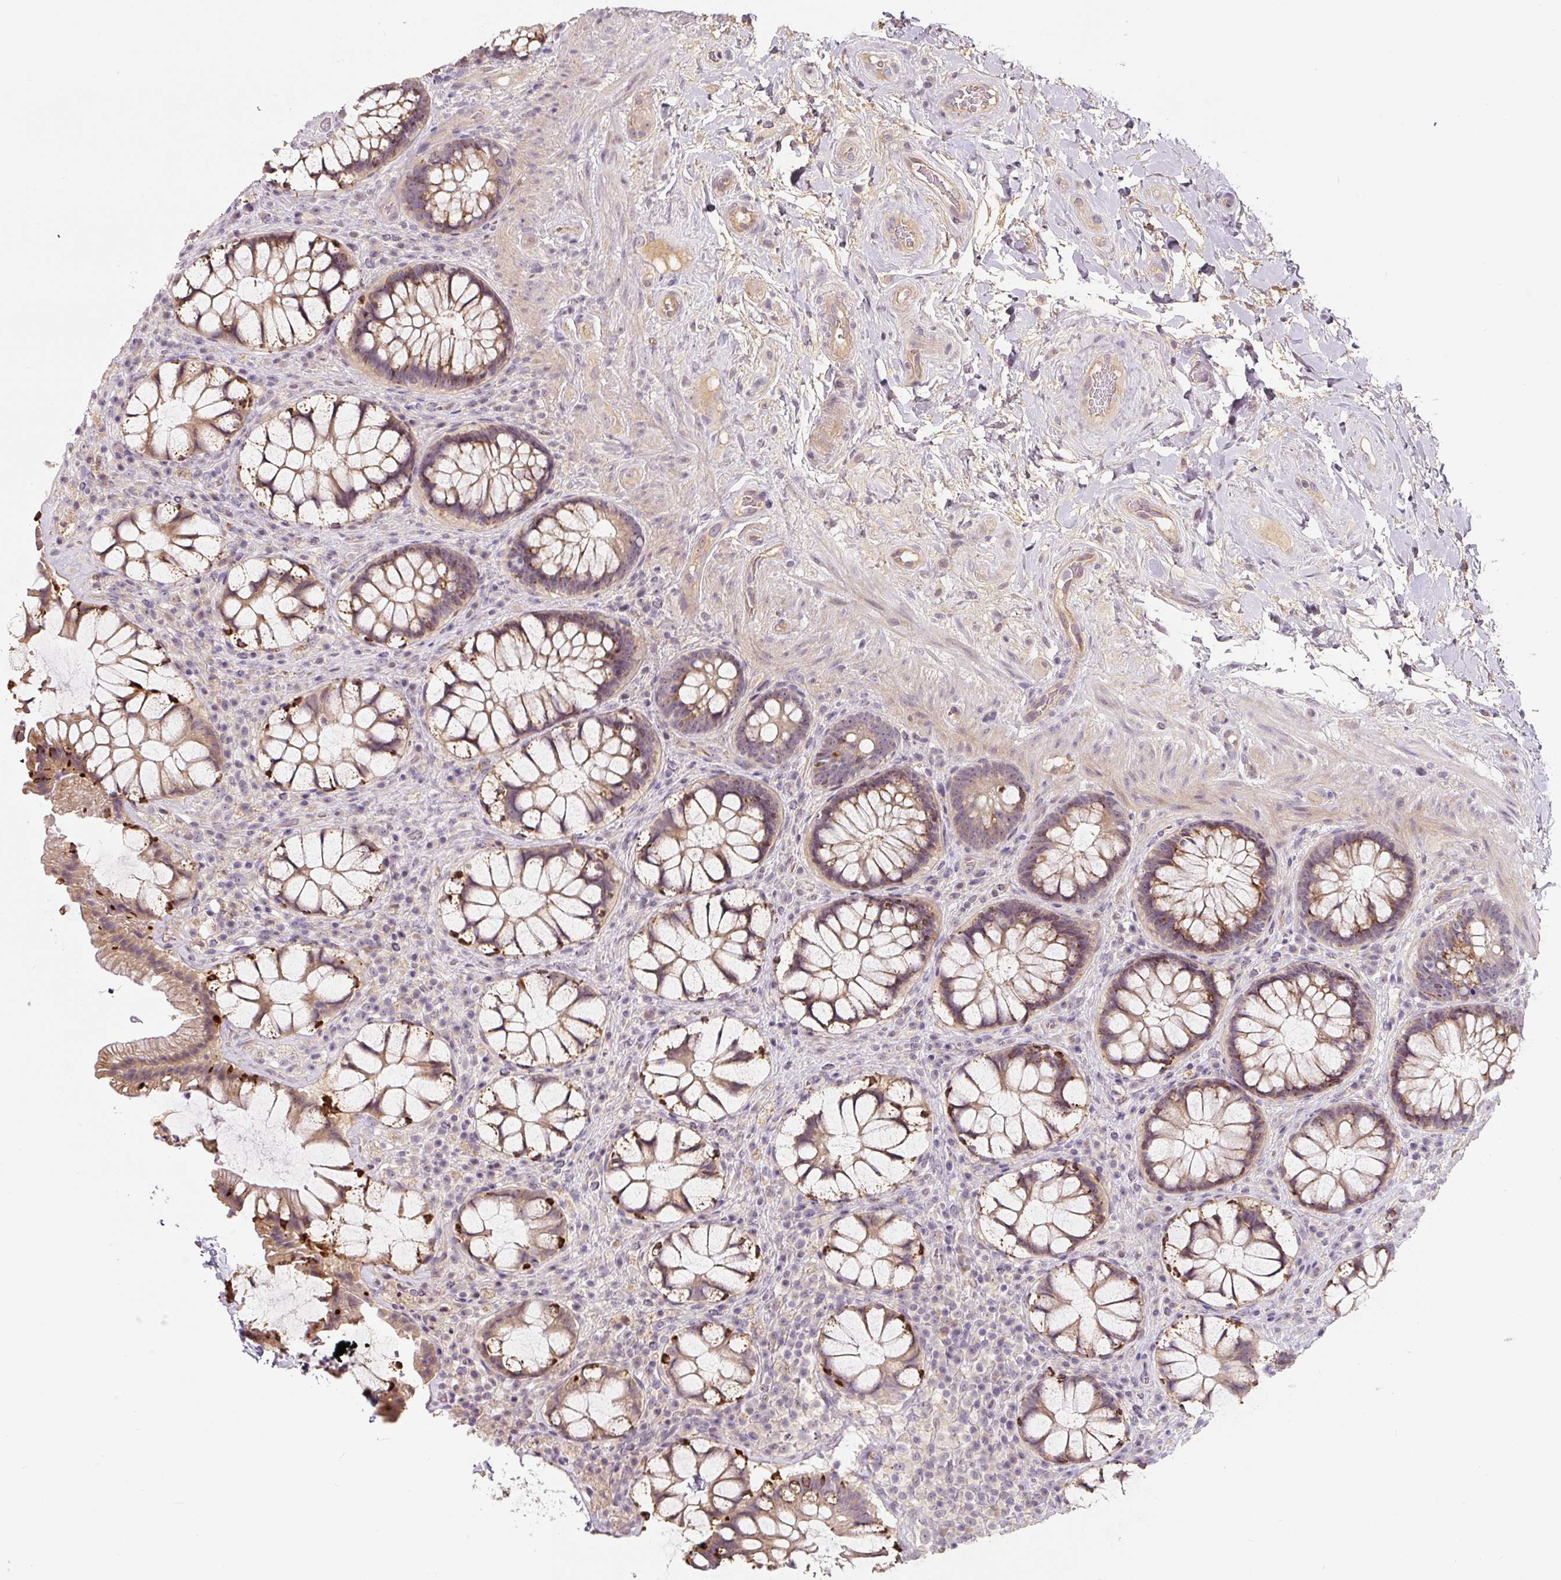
{"staining": {"intensity": "moderate", "quantity": ">75%", "location": "cytoplasmic/membranous"}, "tissue": "rectum", "cell_type": "Glandular cells", "image_type": "normal", "snomed": [{"axis": "morphology", "description": "Normal tissue, NOS"}, {"axis": "topography", "description": "Rectum"}], "caption": "IHC (DAB) staining of normal human rectum demonstrates moderate cytoplasmic/membranous protein positivity in approximately >75% of glandular cells.", "gene": "PWWP3B", "patient": {"sex": "female", "age": 58}}